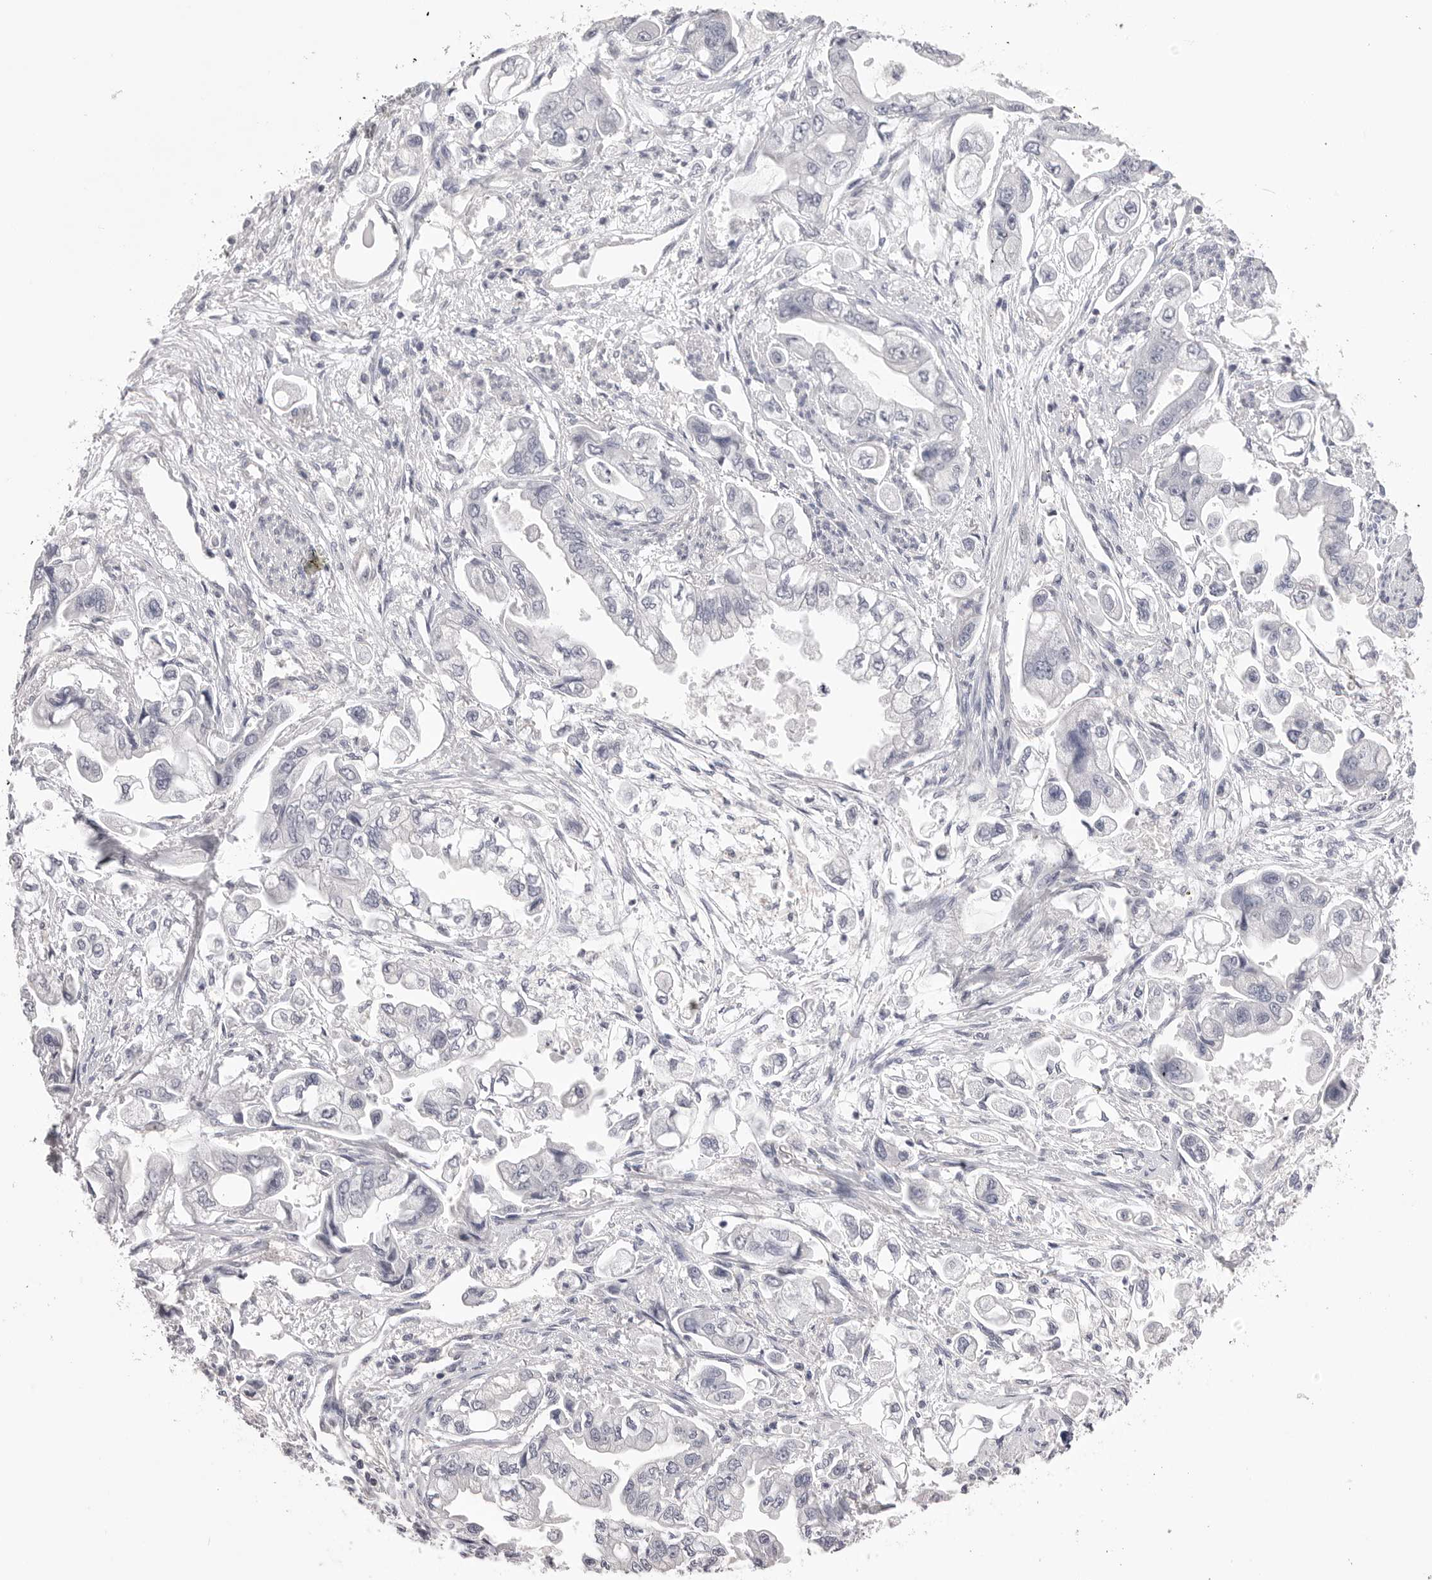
{"staining": {"intensity": "negative", "quantity": "none", "location": "none"}, "tissue": "stomach cancer", "cell_type": "Tumor cells", "image_type": "cancer", "snomed": [{"axis": "morphology", "description": "Adenocarcinoma, NOS"}, {"axis": "topography", "description": "Stomach"}], "caption": "Immunohistochemistry photomicrograph of neoplastic tissue: human stomach cancer (adenocarcinoma) stained with DAB reveals no significant protein staining in tumor cells.", "gene": "DLGAP3", "patient": {"sex": "male", "age": 62}}